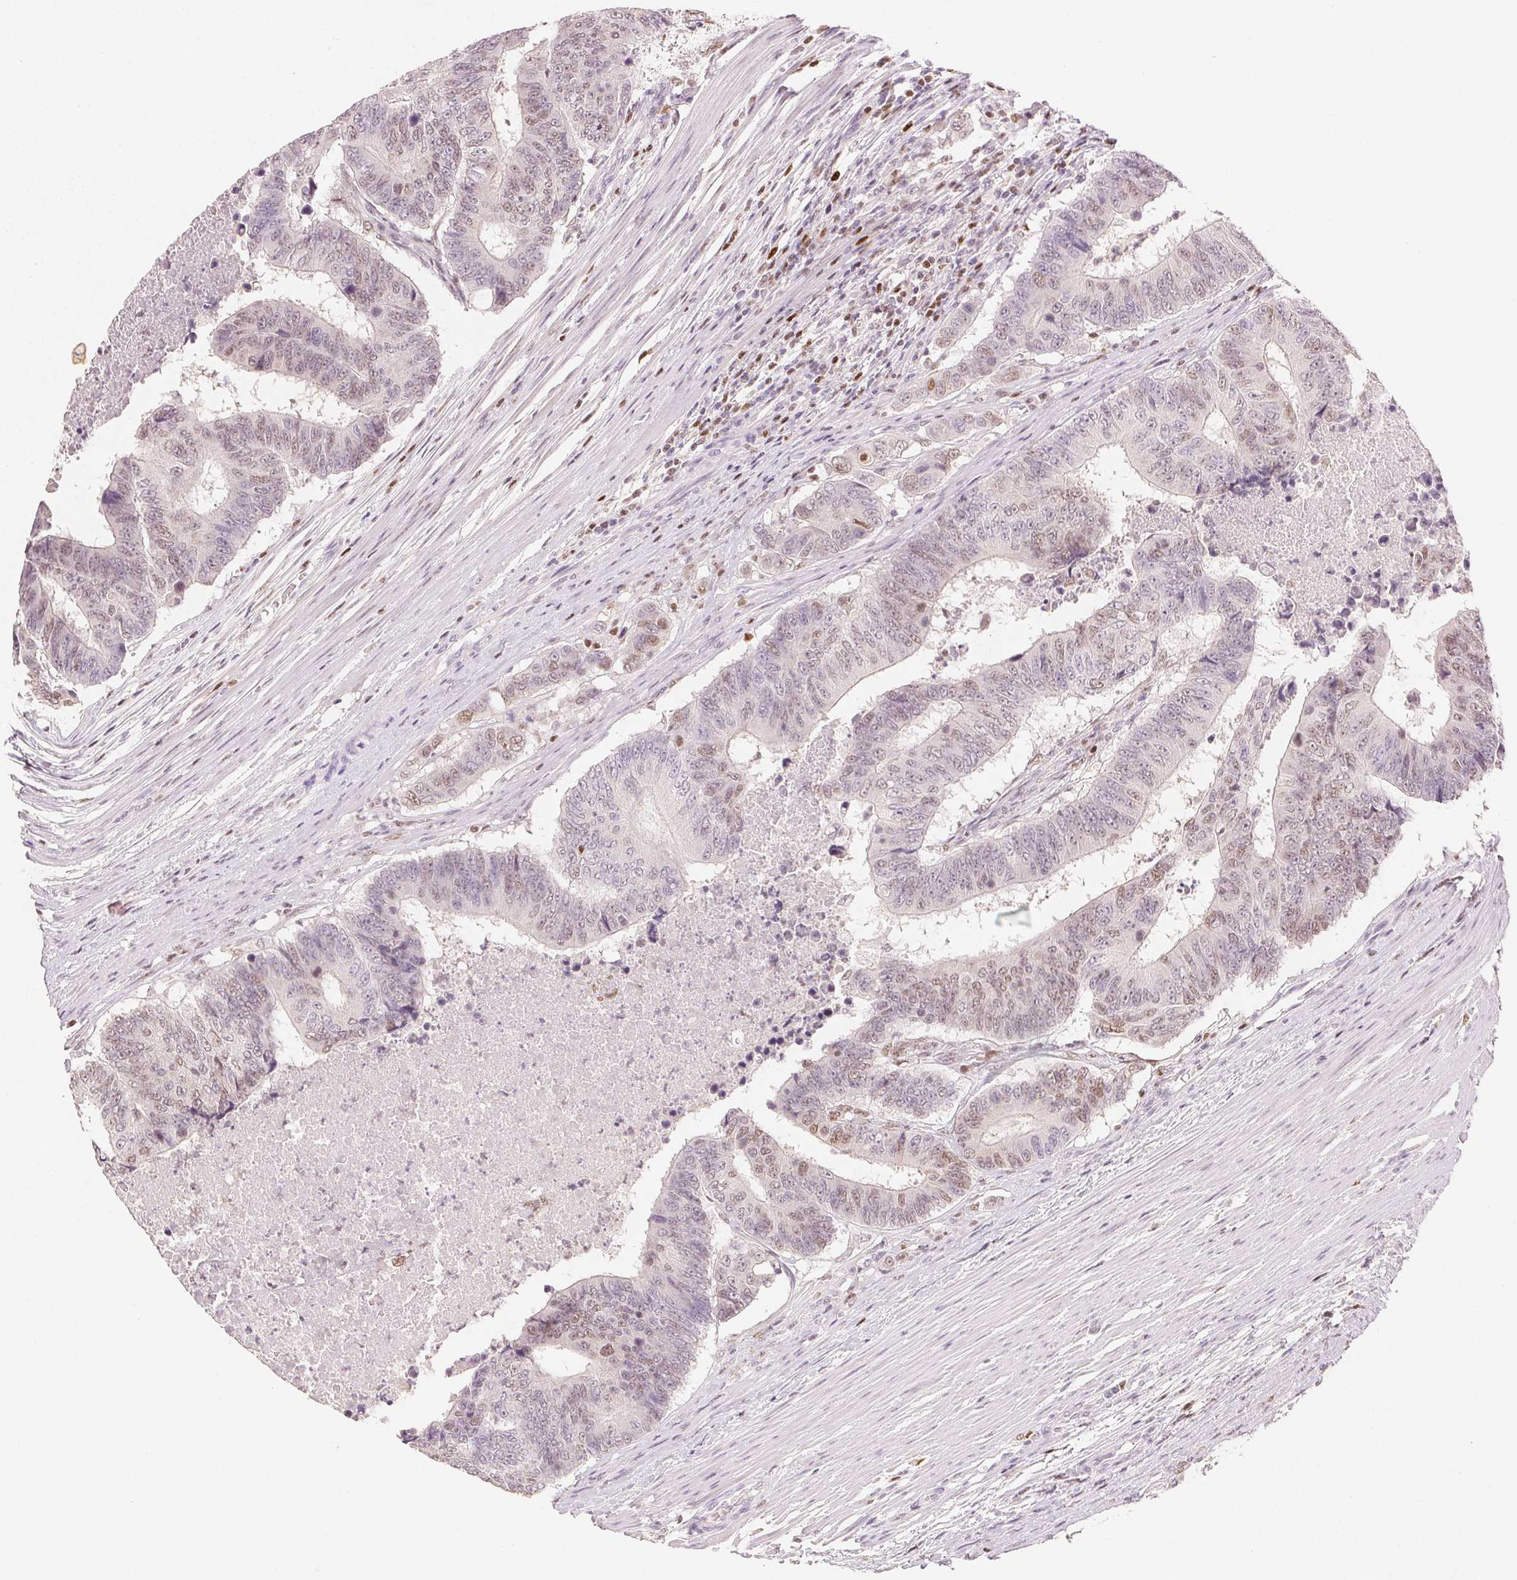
{"staining": {"intensity": "weak", "quantity": "<25%", "location": "nuclear"}, "tissue": "colorectal cancer", "cell_type": "Tumor cells", "image_type": "cancer", "snomed": [{"axis": "morphology", "description": "Adenocarcinoma, NOS"}, {"axis": "topography", "description": "Colon"}], "caption": "DAB (3,3'-diaminobenzidine) immunohistochemical staining of human adenocarcinoma (colorectal) reveals no significant expression in tumor cells.", "gene": "RUNX2", "patient": {"sex": "female", "age": 48}}